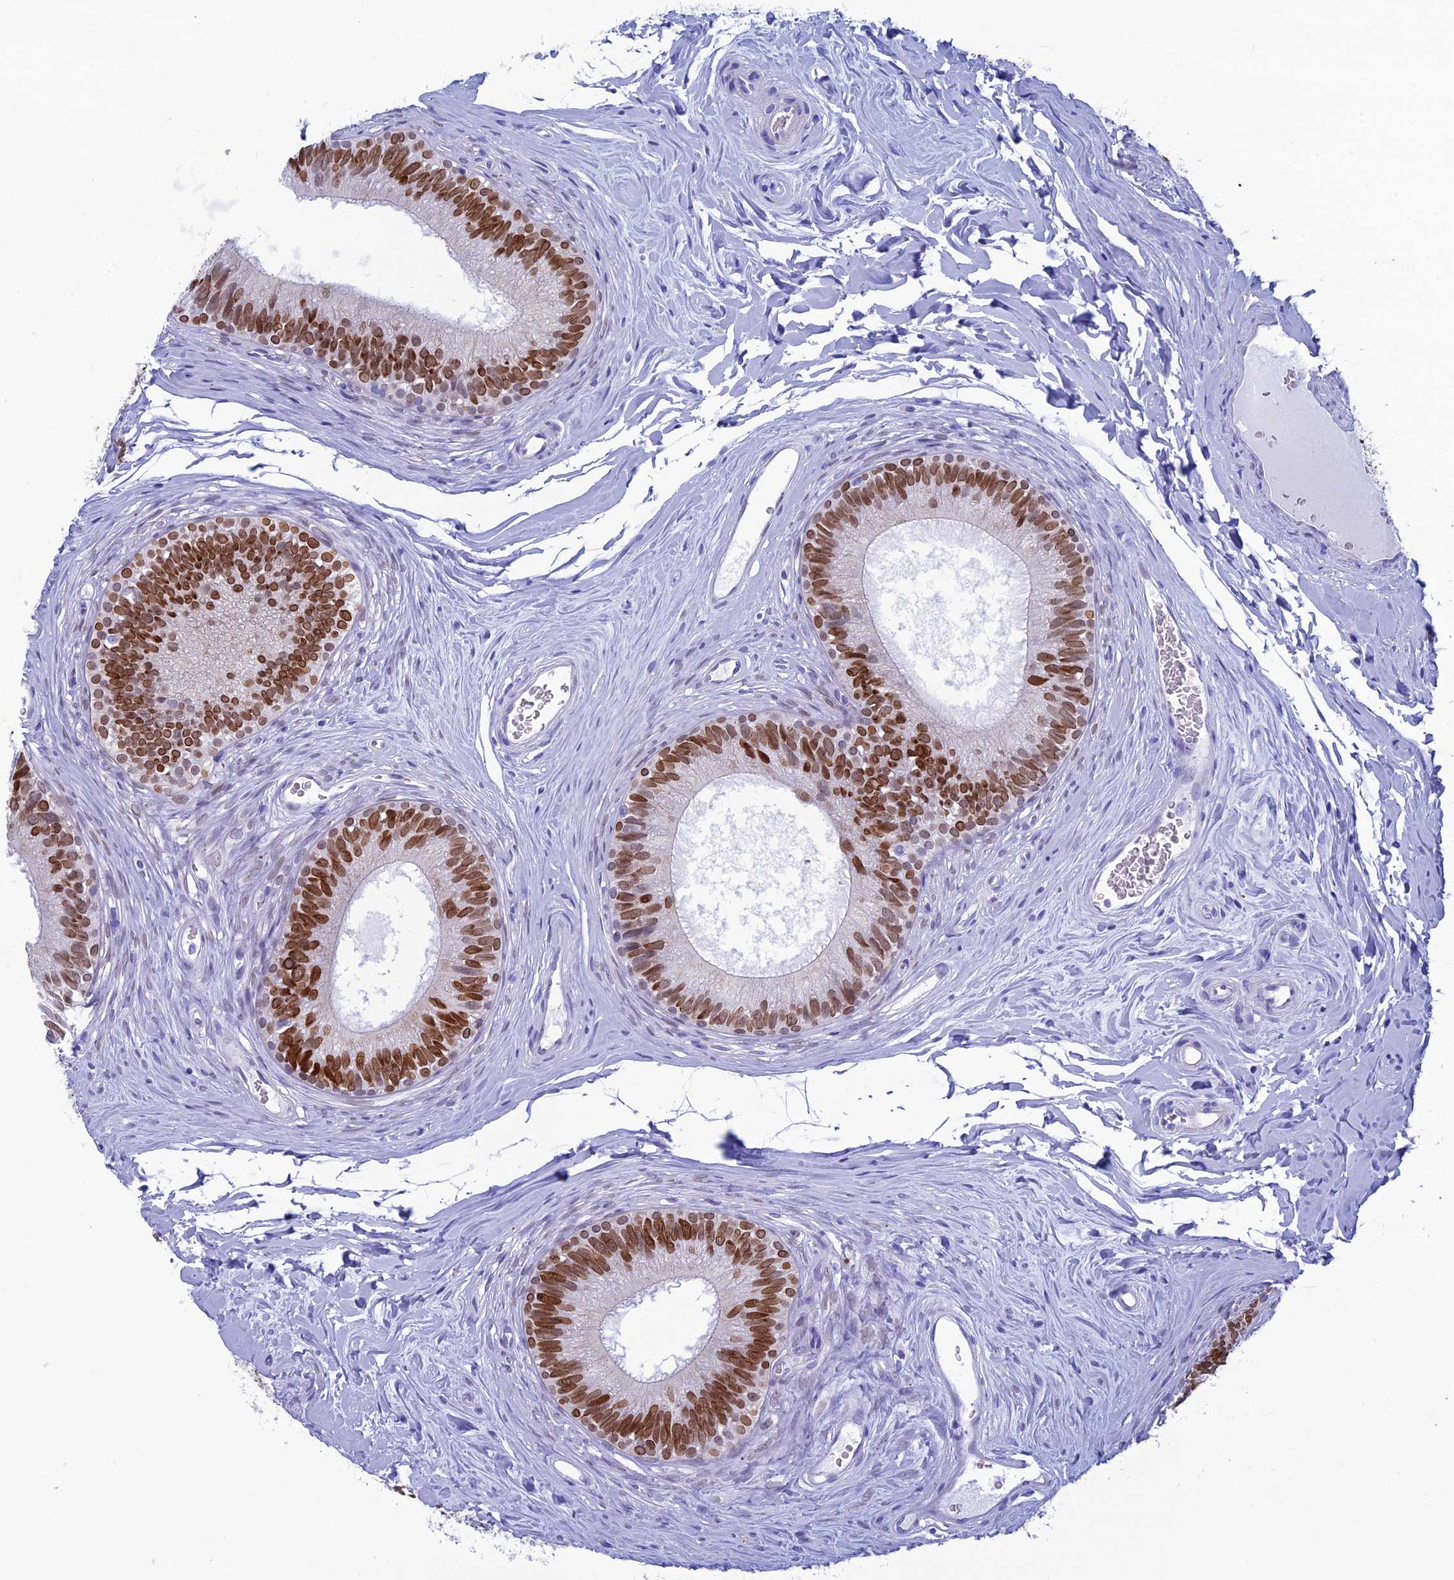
{"staining": {"intensity": "strong", "quantity": ">75%", "location": "nuclear"}, "tissue": "epididymis", "cell_type": "Glandular cells", "image_type": "normal", "snomed": [{"axis": "morphology", "description": "Normal tissue, NOS"}, {"axis": "topography", "description": "Epididymis"}], "caption": "A photomicrograph of epididymis stained for a protein shows strong nuclear brown staining in glandular cells. (DAB (3,3'-diaminobenzidine) = brown stain, brightfield microscopy at high magnification).", "gene": "FAM169A", "patient": {"sex": "male", "age": 33}}